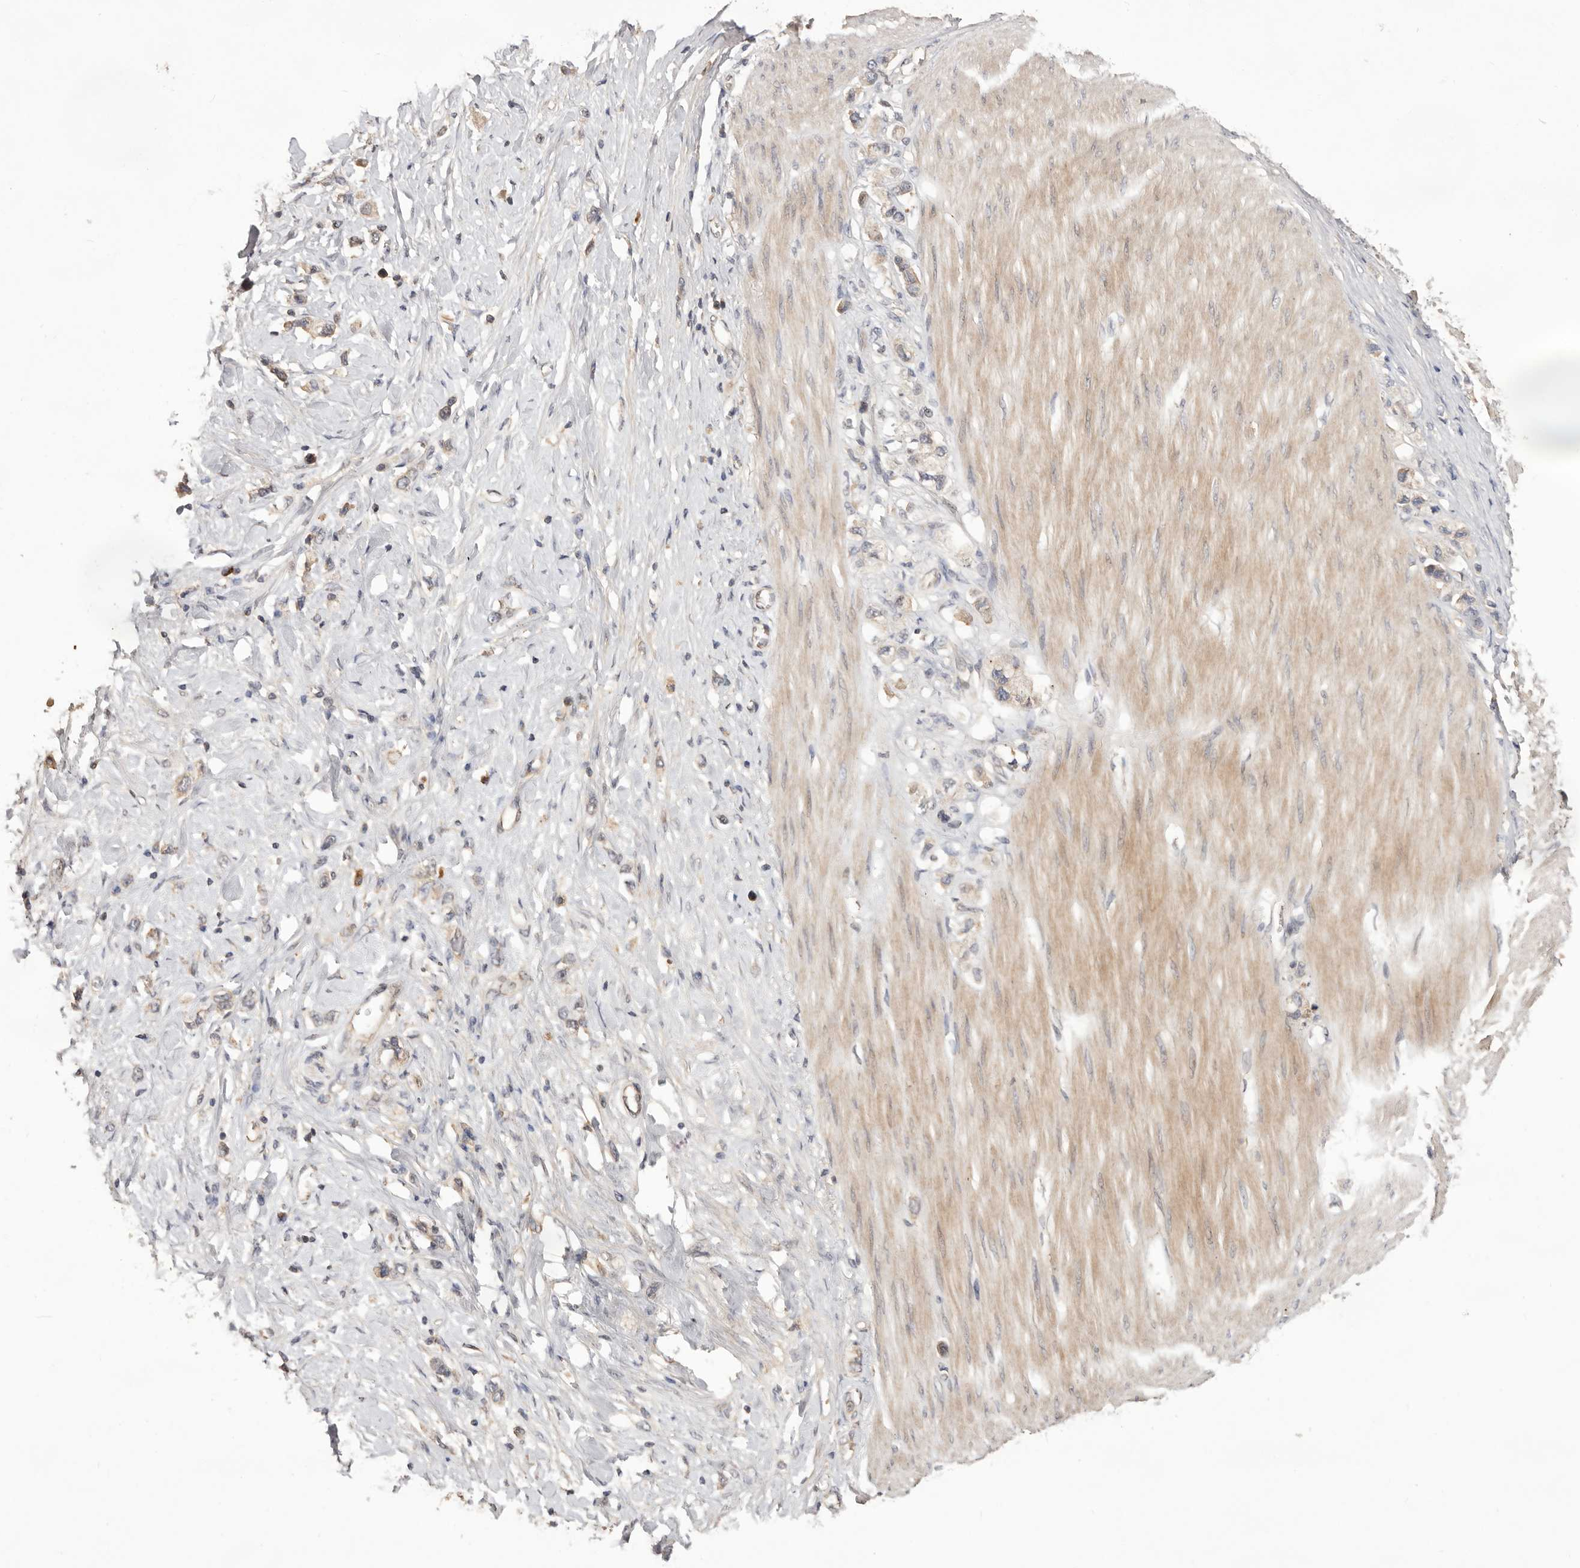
{"staining": {"intensity": "weak", "quantity": ">75%", "location": "cytoplasmic/membranous"}, "tissue": "stomach cancer", "cell_type": "Tumor cells", "image_type": "cancer", "snomed": [{"axis": "morphology", "description": "Adenocarcinoma, NOS"}, {"axis": "topography", "description": "Stomach"}], "caption": "Immunohistochemistry (DAB (3,3'-diaminobenzidine)) staining of stomach cancer reveals weak cytoplasmic/membranous protein positivity in approximately >75% of tumor cells.", "gene": "DOP1A", "patient": {"sex": "female", "age": 65}}